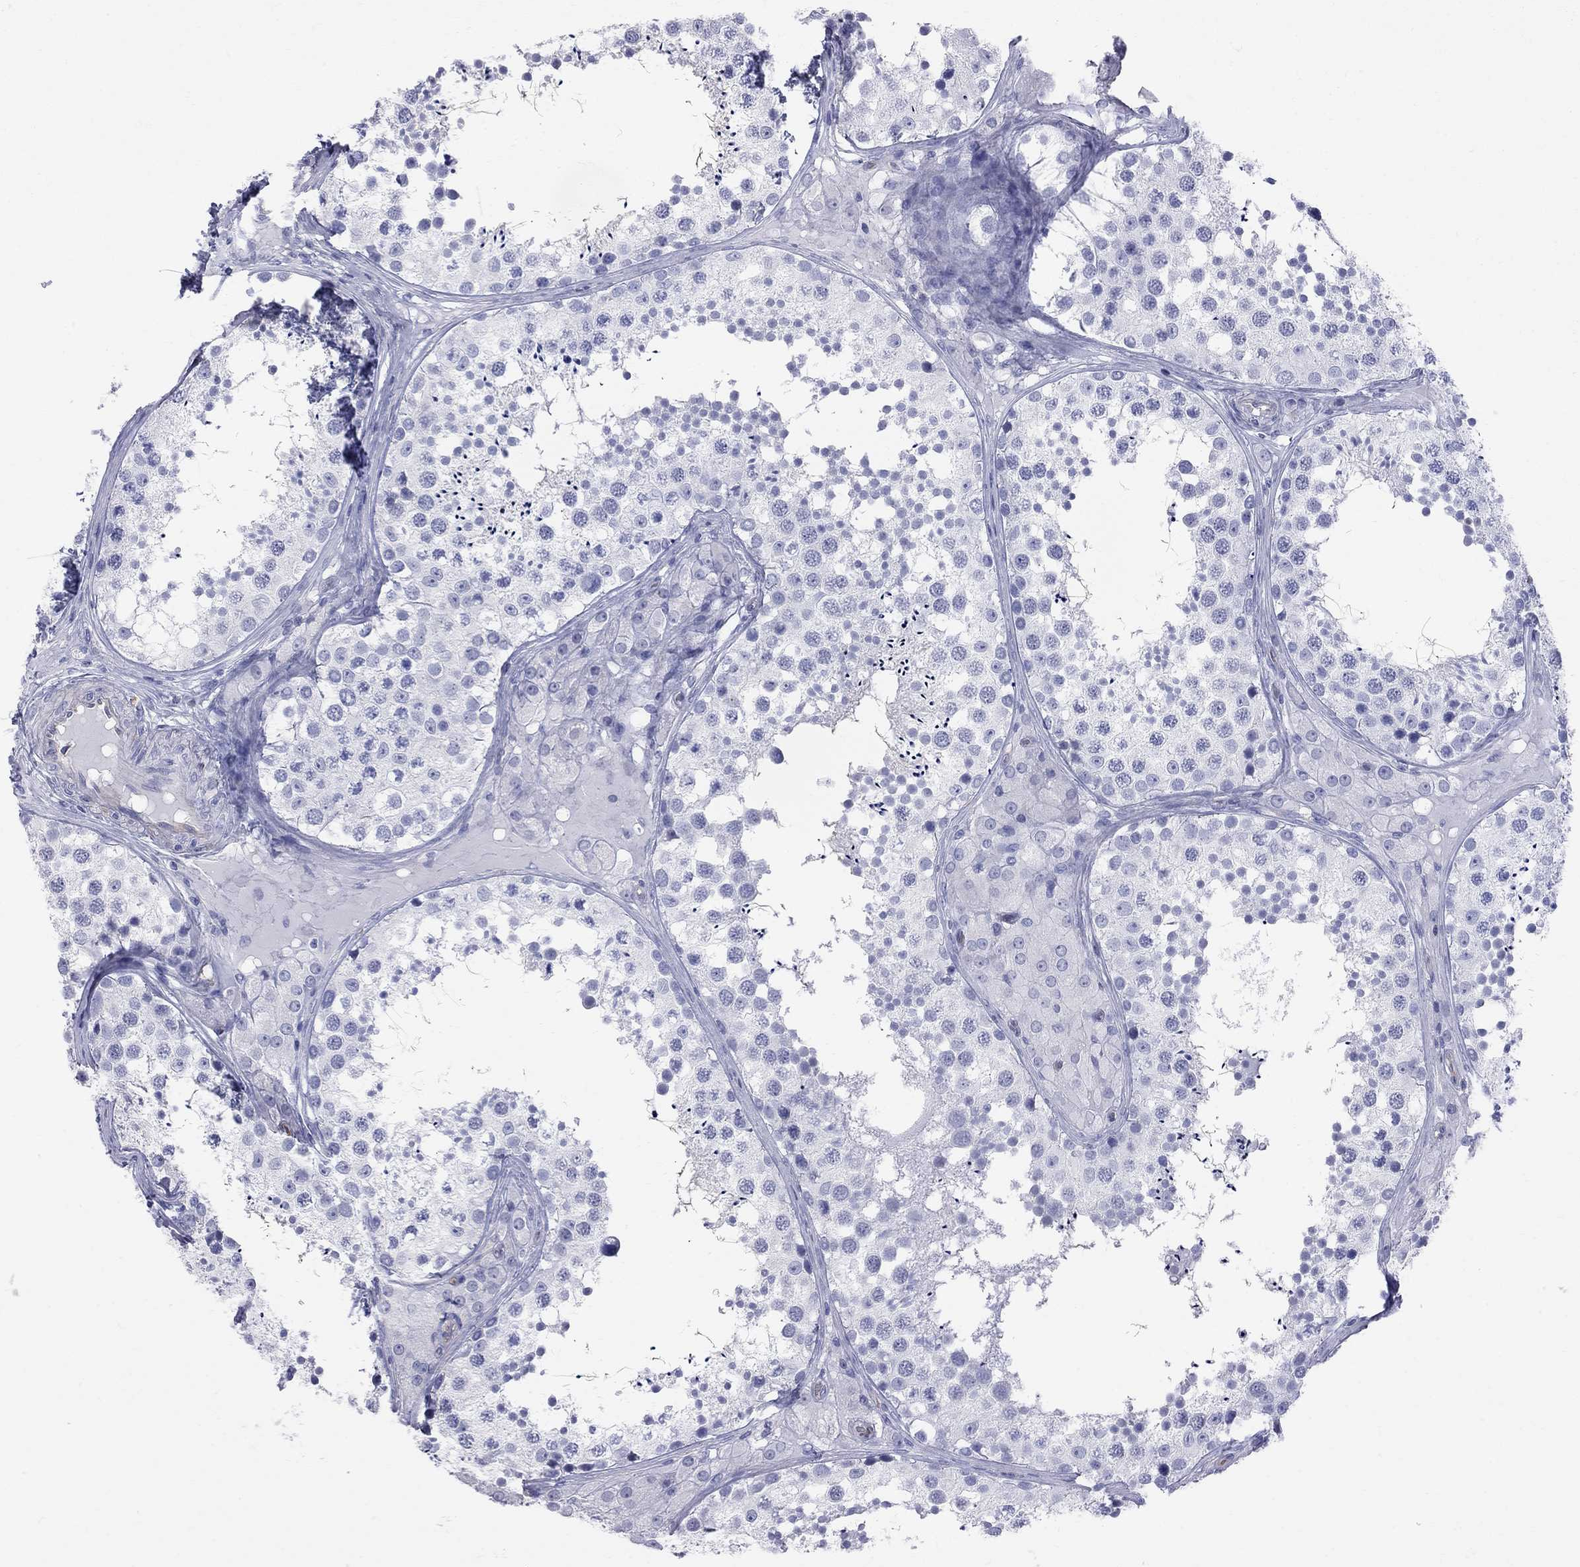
{"staining": {"intensity": "negative", "quantity": "none", "location": "none"}, "tissue": "testis", "cell_type": "Cells in seminiferous ducts", "image_type": "normal", "snomed": [{"axis": "morphology", "description": "Normal tissue, NOS"}, {"axis": "topography", "description": "Testis"}], "caption": "Protein analysis of benign testis demonstrates no significant staining in cells in seminiferous ducts.", "gene": "ABI3", "patient": {"sex": "male", "age": 34}}